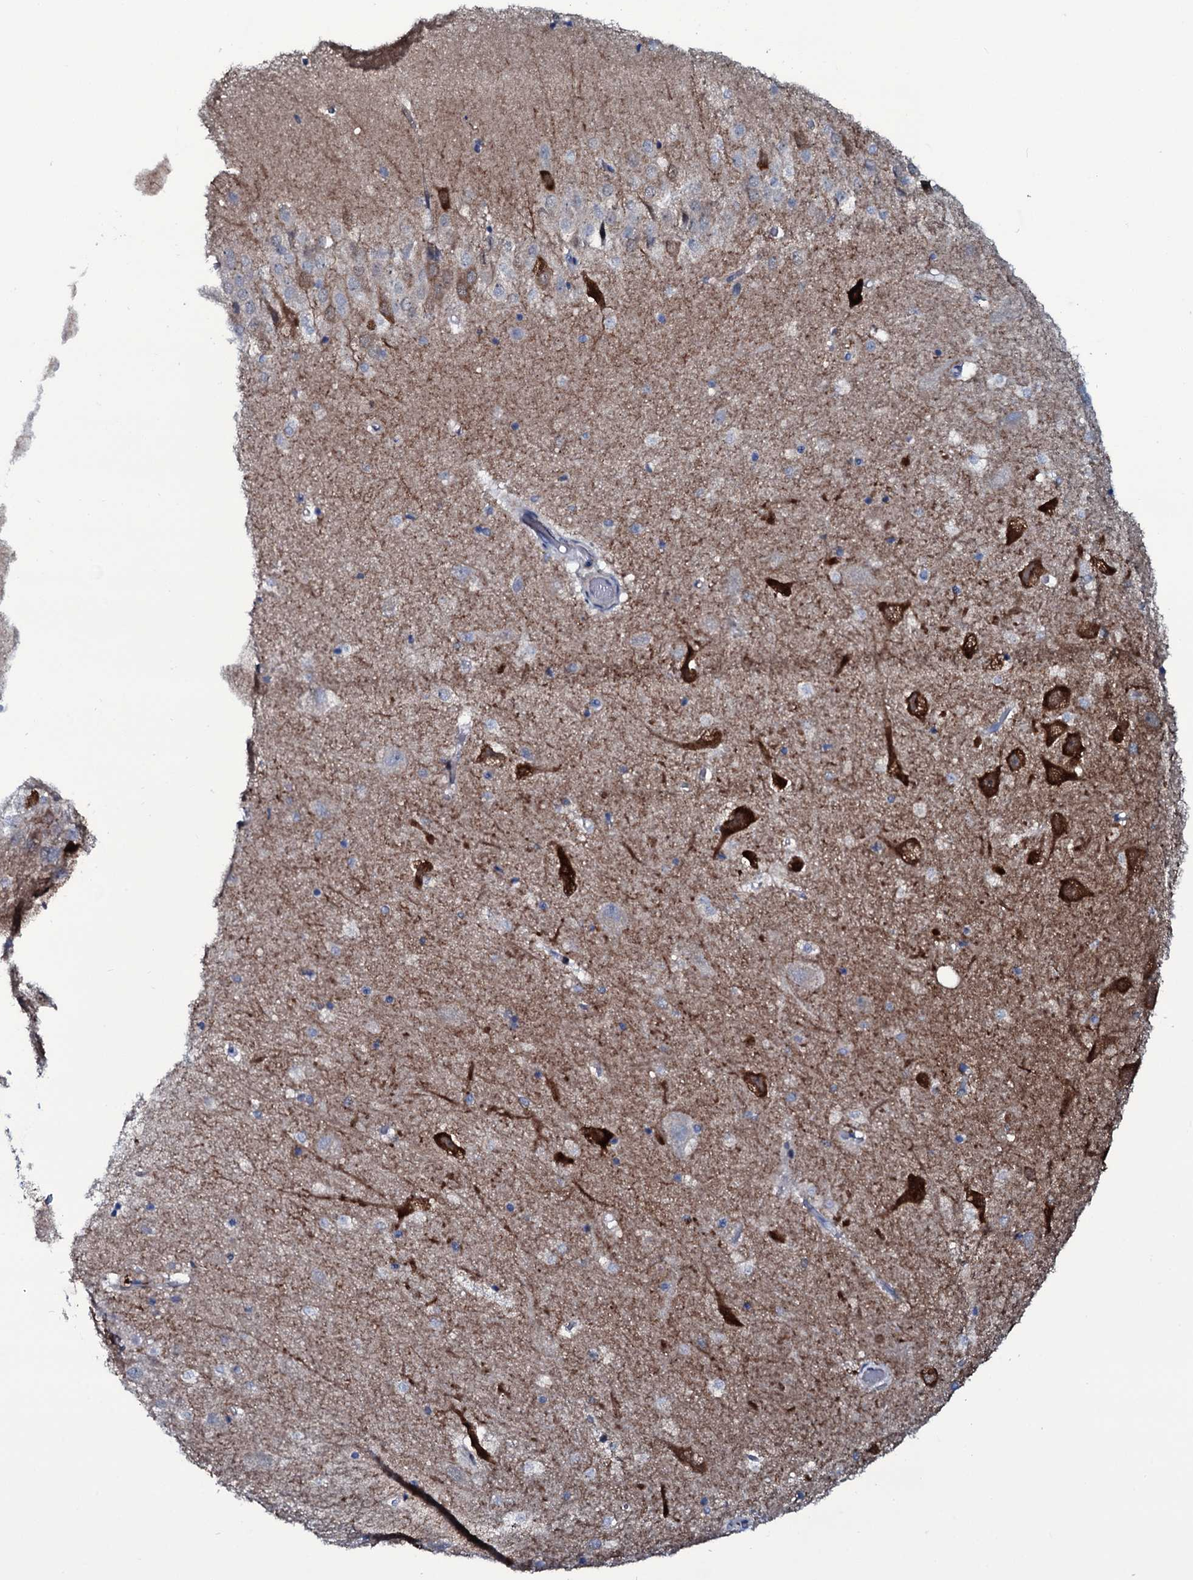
{"staining": {"intensity": "weak", "quantity": "<25%", "location": "cytoplasmic/membranous"}, "tissue": "hippocampus", "cell_type": "Glial cells", "image_type": "normal", "snomed": [{"axis": "morphology", "description": "Normal tissue, NOS"}, {"axis": "topography", "description": "Hippocampus"}], "caption": "This is a histopathology image of IHC staining of unremarkable hippocampus, which shows no positivity in glial cells.", "gene": "WIPF3", "patient": {"sex": "female", "age": 52}}